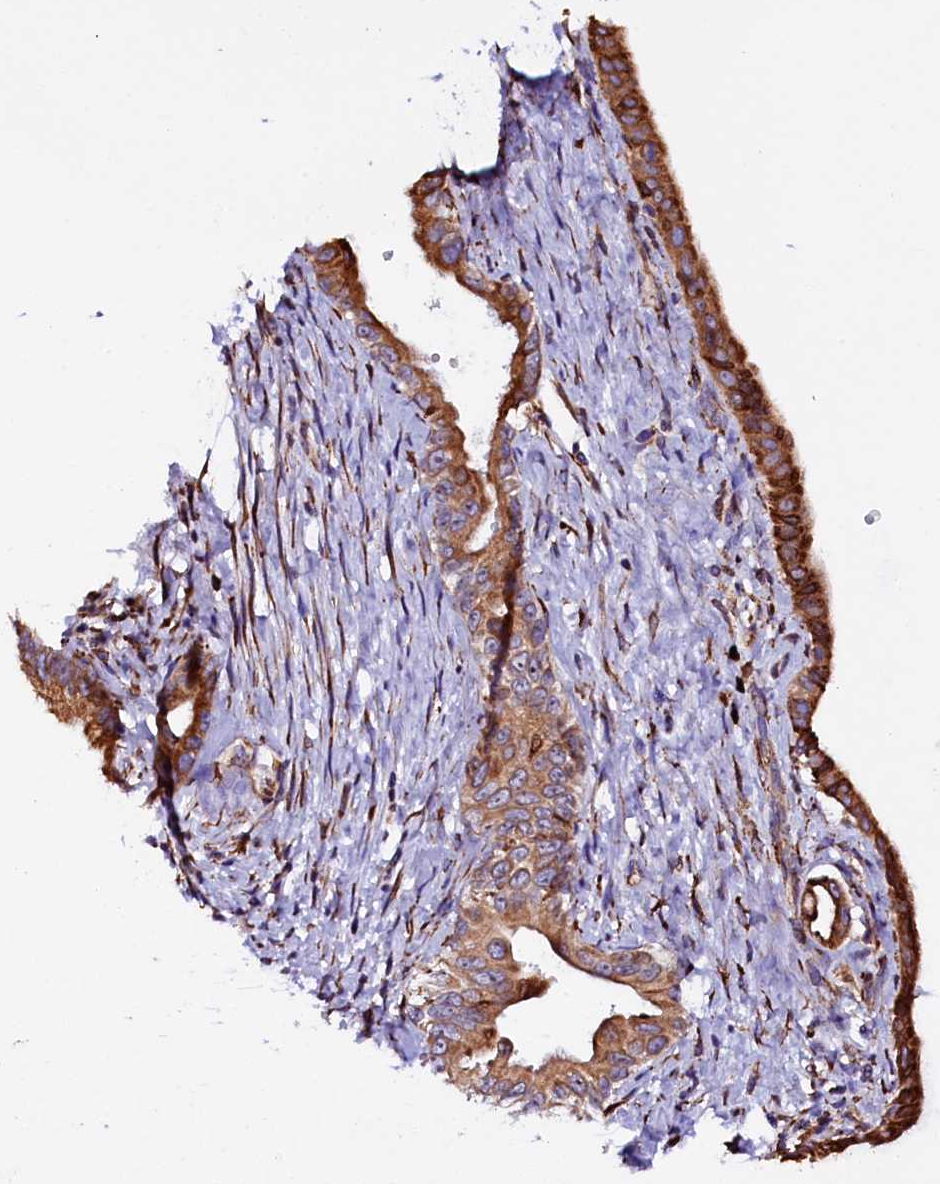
{"staining": {"intensity": "strong", "quantity": ">75%", "location": "cytoplasmic/membranous"}, "tissue": "pancreatic cancer", "cell_type": "Tumor cells", "image_type": "cancer", "snomed": [{"axis": "morphology", "description": "Adenocarcinoma, NOS"}, {"axis": "topography", "description": "Pancreas"}], "caption": "This is a histology image of immunohistochemistry staining of pancreatic cancer, which shows strong expression in the cytoplasmic/membranous of tumor cells.", "gene": "CAPS2", "patient": {"sex": "female", "age": 55}}